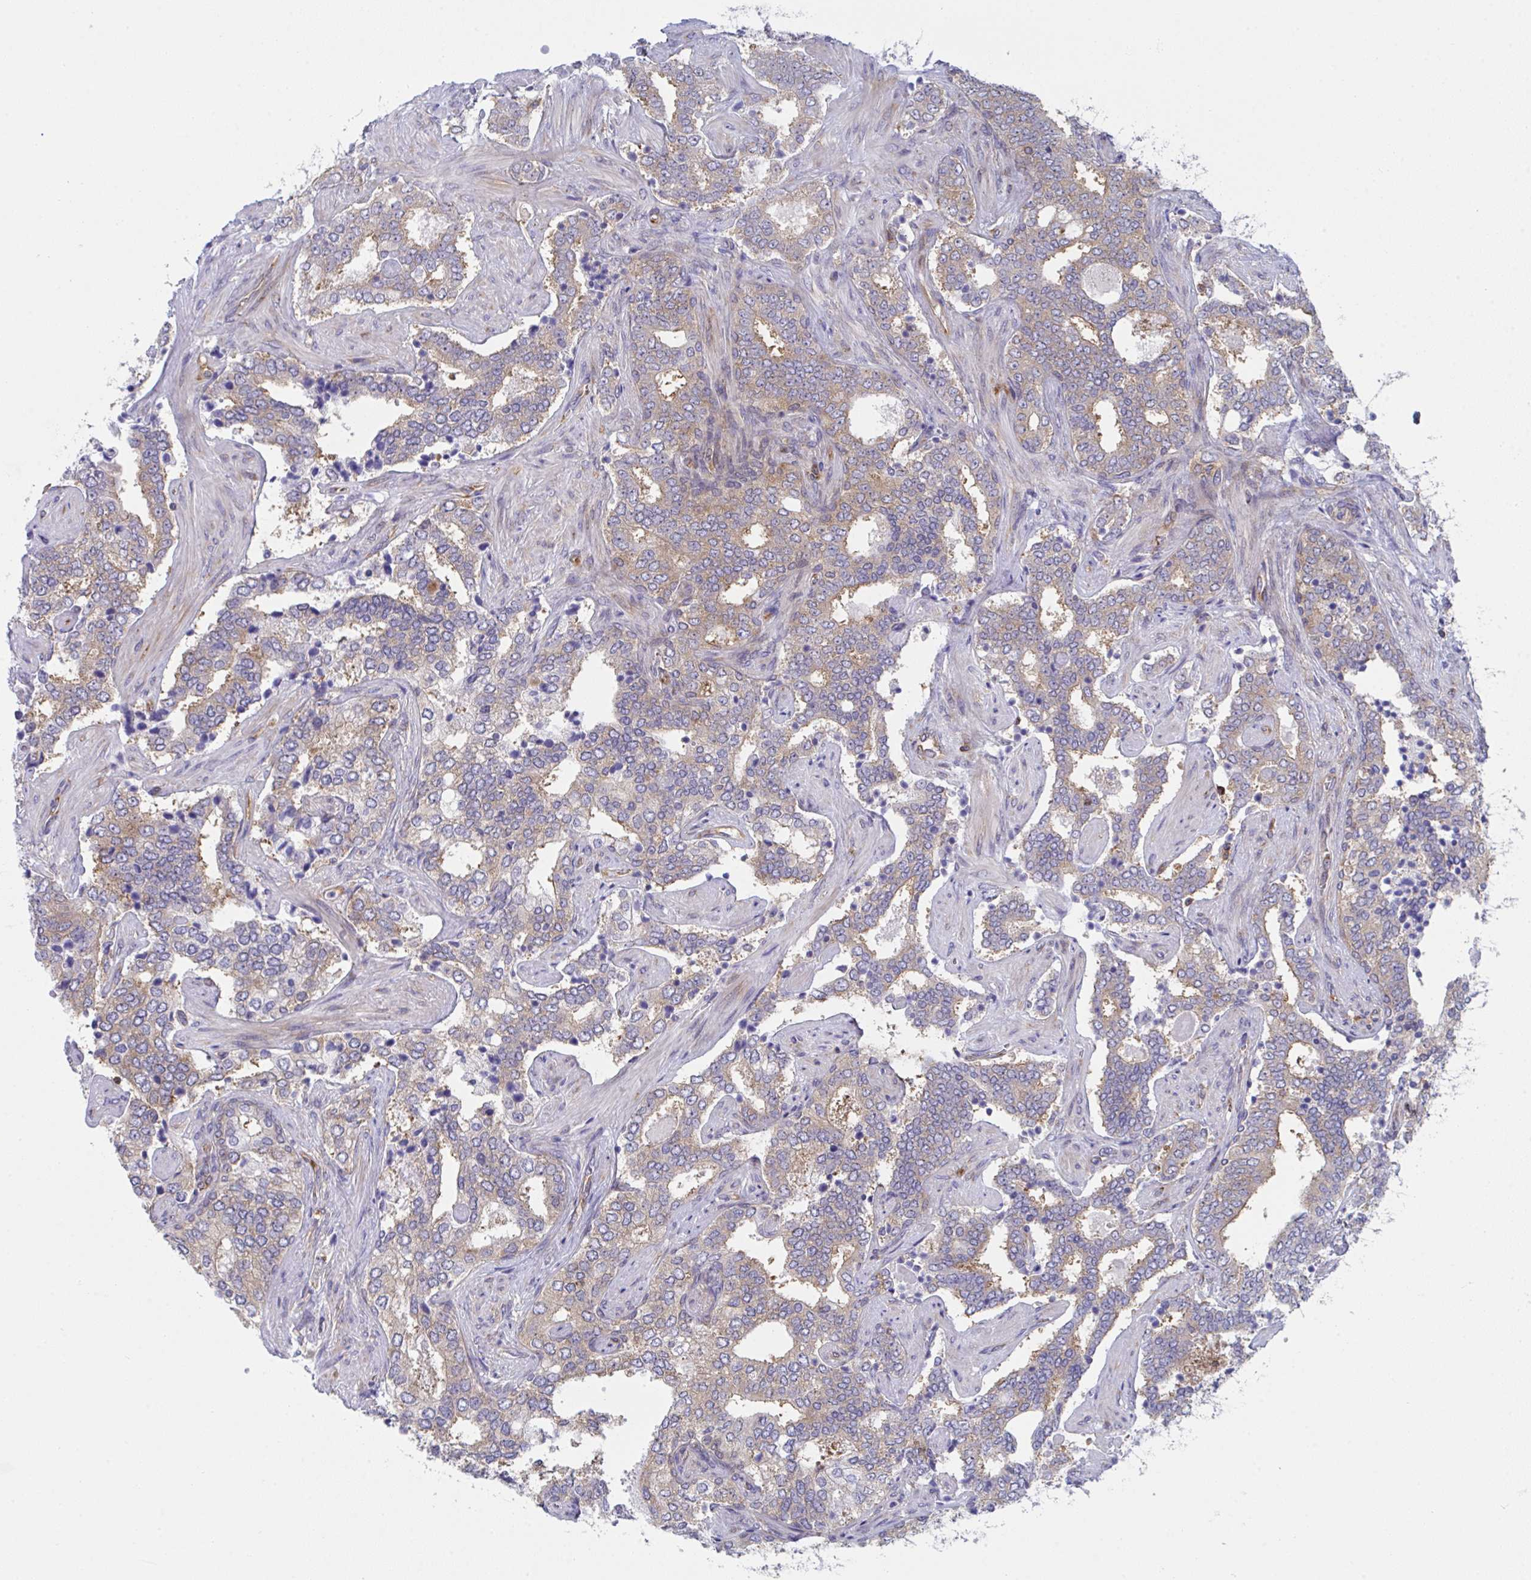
{"staining": {"intensity": "weak", "quantity": "25%-75%", "location": "cytoplasmic/membranous"}, "tissue": "prostate cancer", "cell_type": "Tumor cells", "image_type": "cancer", "snomed": [{"axis": "morphology", "description": "Adenocarcinoma, High grade"}, {"axis": "topography", "description": "Prostate"}], "caption": "Weak cytoplasmic/membranous positivity is appreciated in about 25%-75% of tumor cells in prostate adenocarcinoma (high-grade).", "gene": "WNK1", "patient": {"sex": "male", "age": 60}}